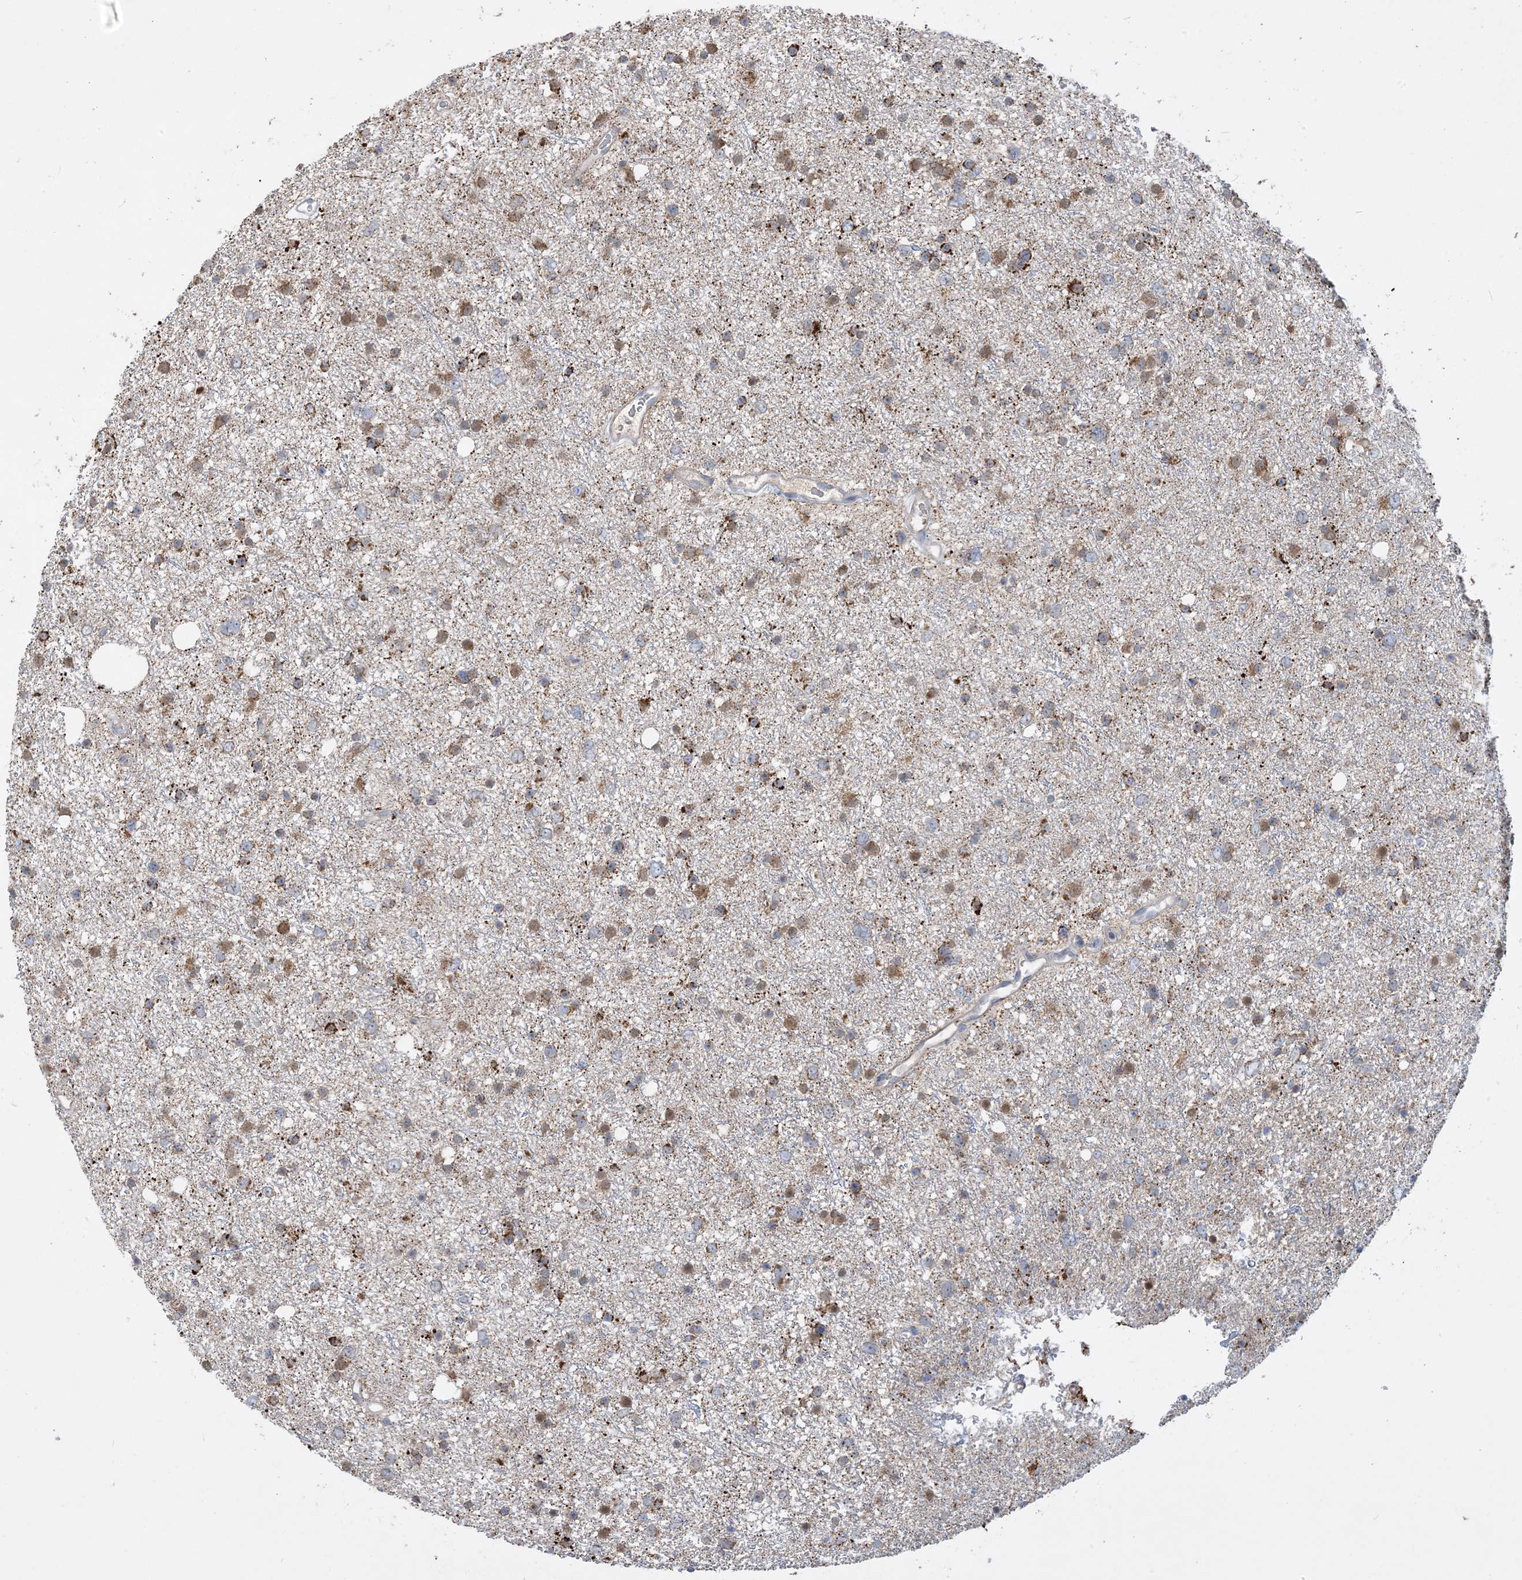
{"staining": {"intensity": "moderate", "quantity": "25%-75%", "location": "cytoplasmic/membranous"}, "tissue": "glioma", "cell_type": "Tumor cells", "image_type": "cancer", "snomed": [{"axis": "morphology", "description": "Glioma, malignant, Low grade"}, {"axis": "topography", "description": "Cerebral cortex"}], "caption": "Malignant low-grade glioma stained with a protein marker displays moderate staining in tumor cells.", "gene": "ECHDC1", "patient": {"sex": "female", "age": 39}}